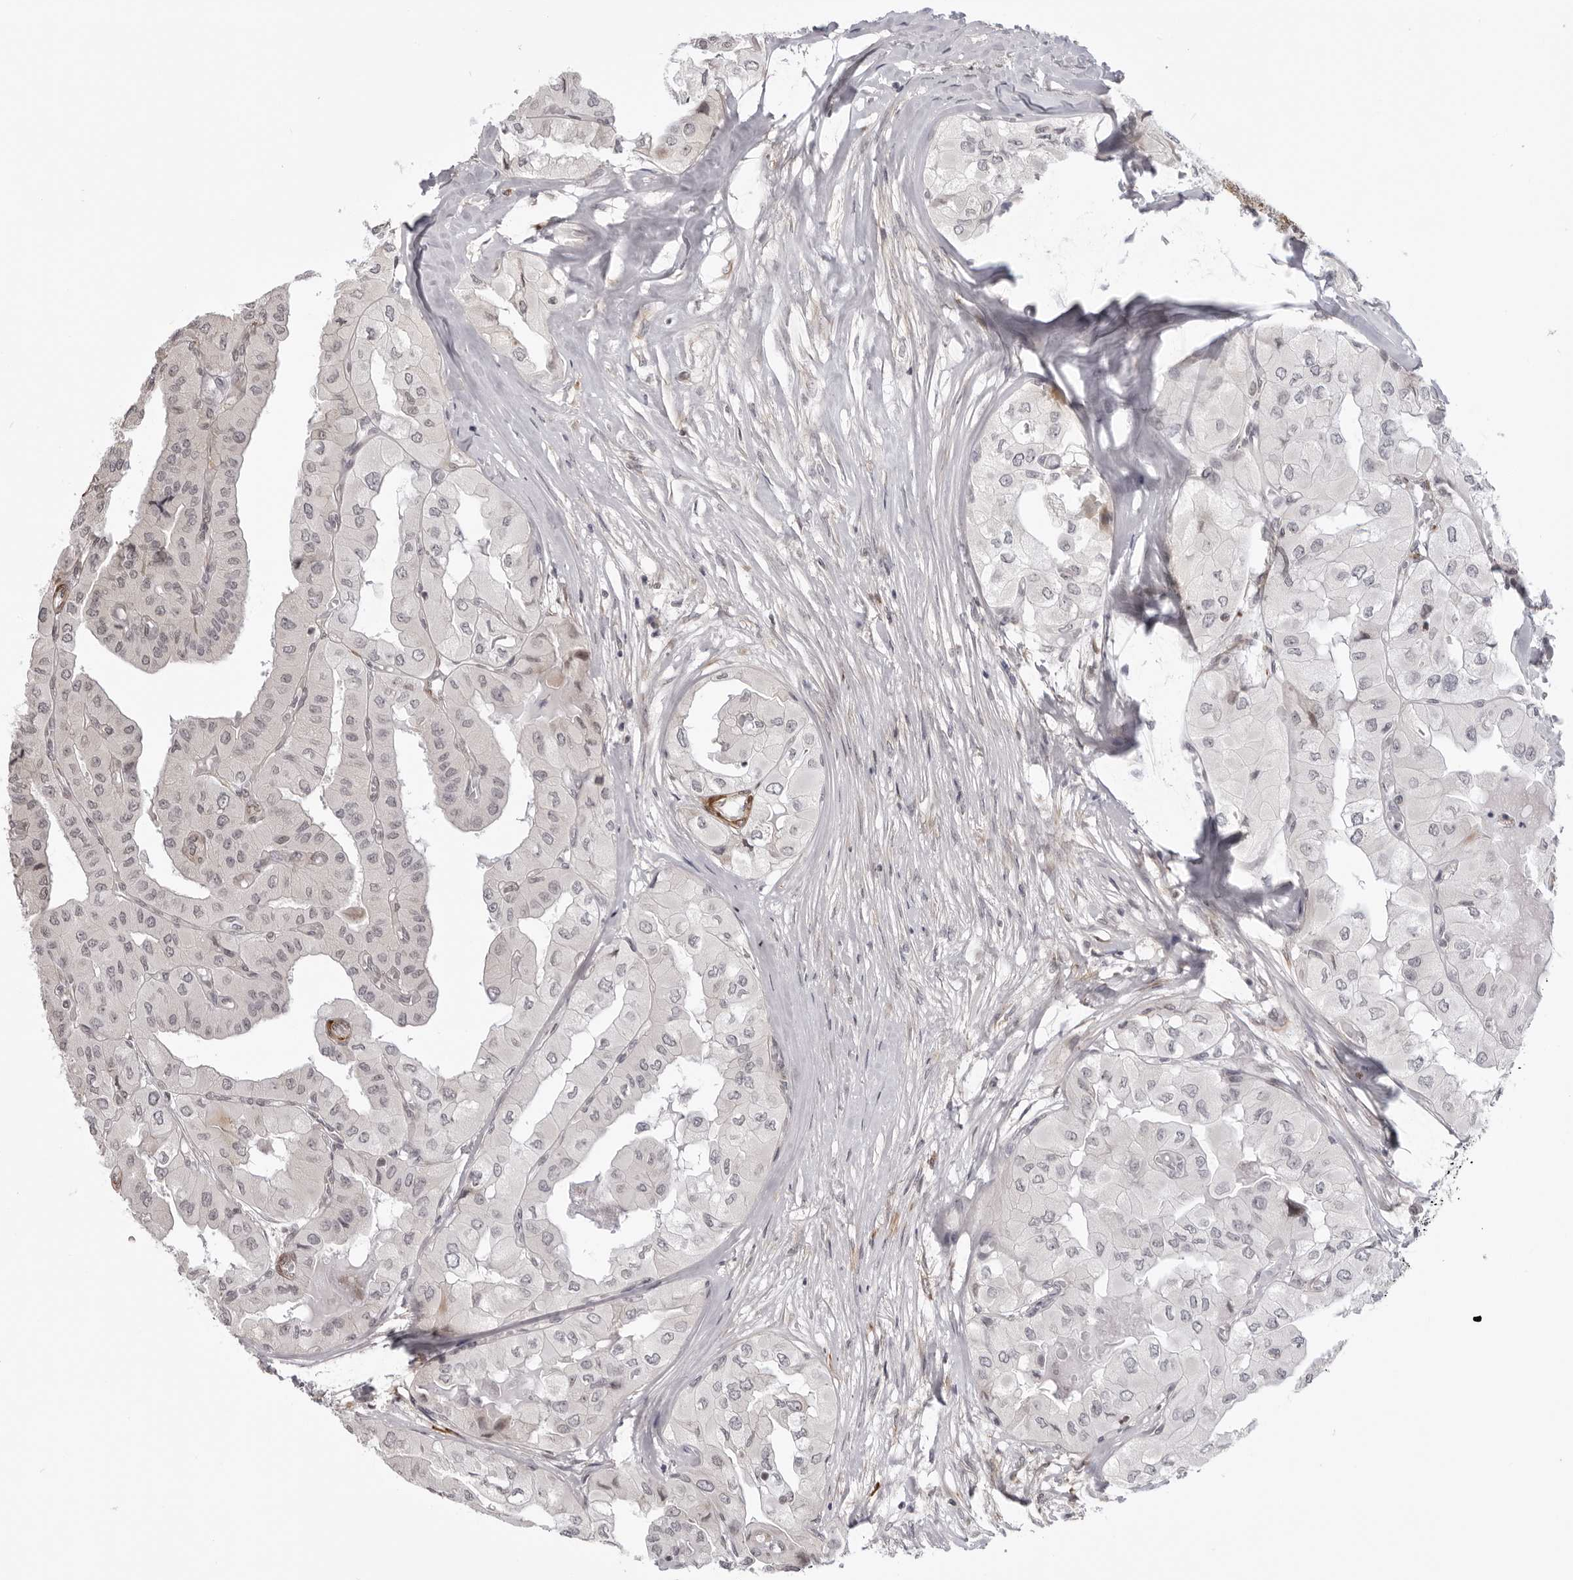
{"staining": {"intensity": "negative", "quantity": "none", "location": "none"}, "tissue": "thyroid cancer", "cell_type": "Tumor cells", "image_type": "cancer", "snomed": [{"axis": "morphology", "description": "Papillary adenocarcinoma, NOS"}, {"axis": "topography", "description": "Thyroid gland"}], "caption": "This is an immunohistochemistry (IHC) photomicrograph of human papillary adenocarcinoma (thyroid). There is no staining in tumor cells.", "gene": "SRGAP2", "patient": {"sex": "female", "age": 59}}